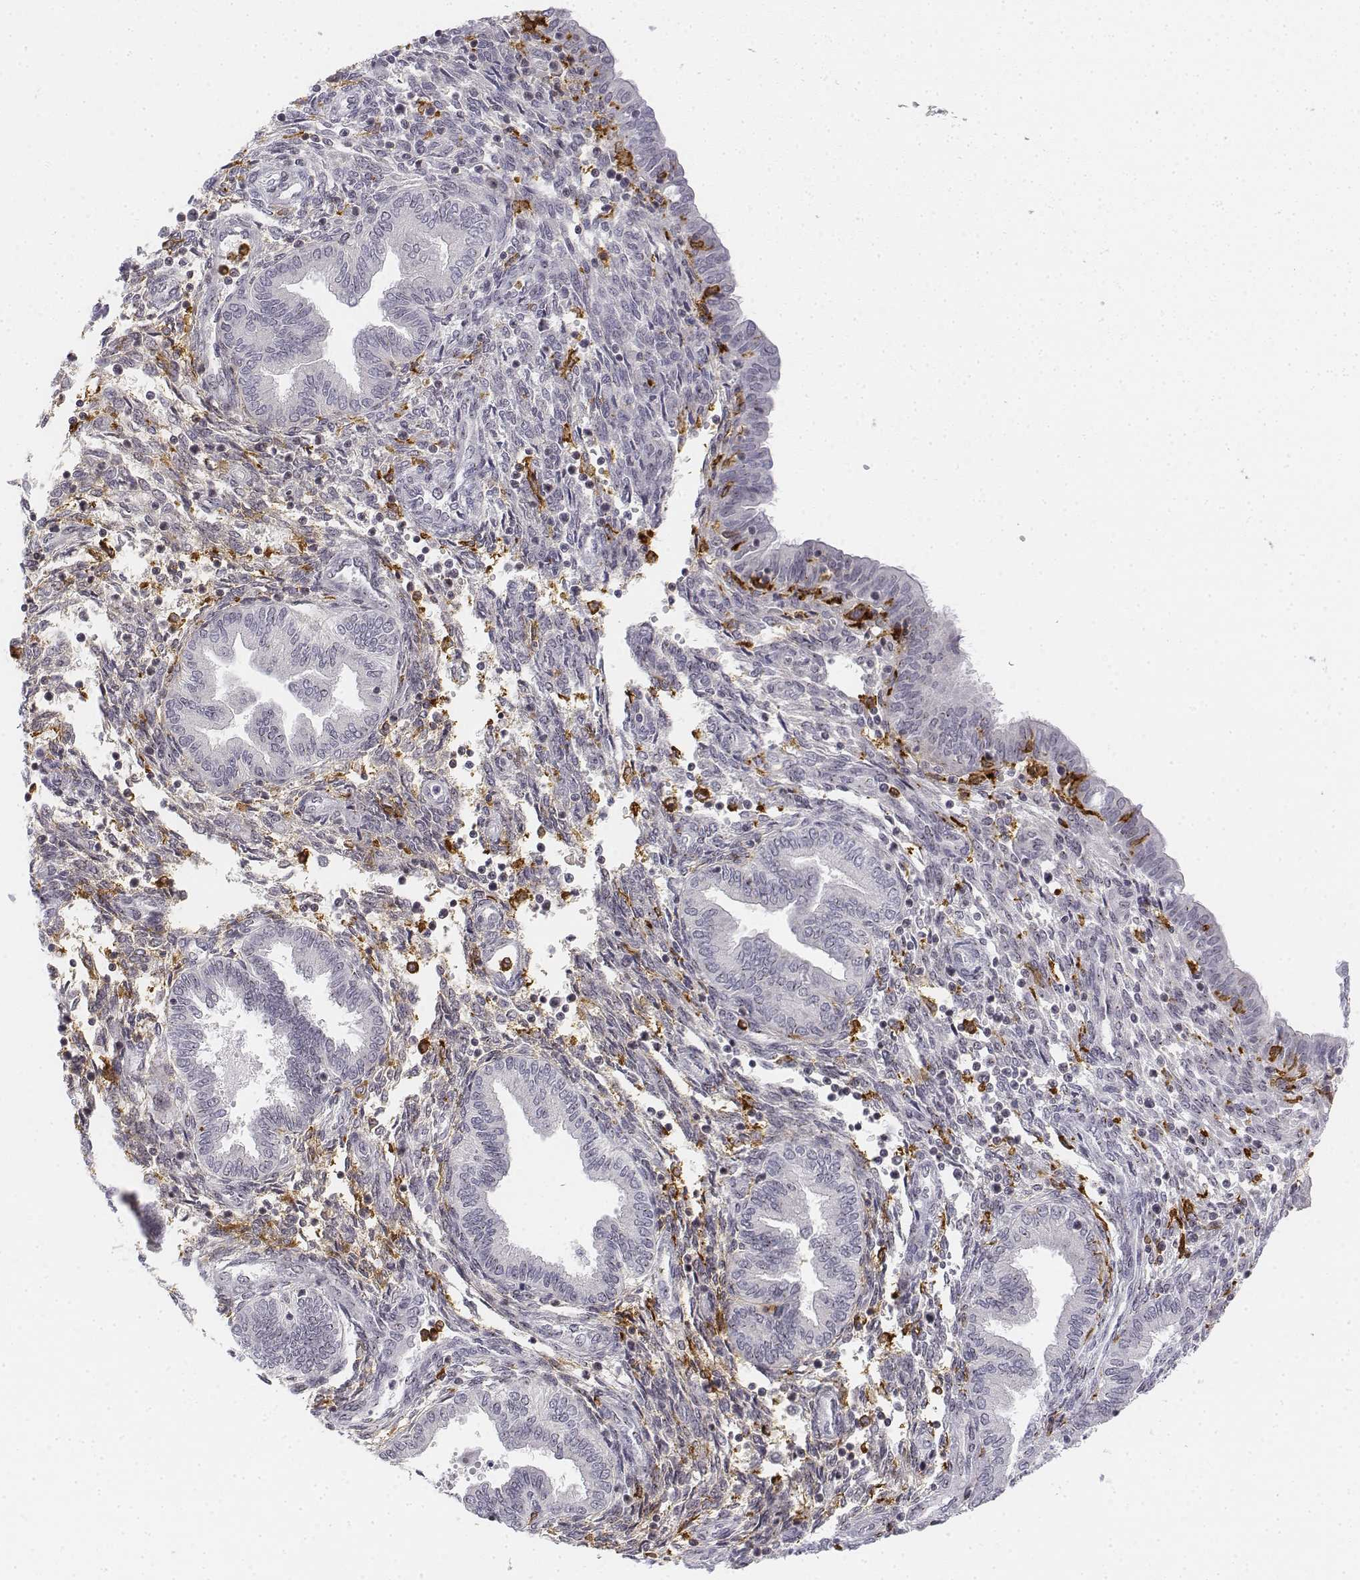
{"staining": {"intensity": "negative", "quantity": "none", "location": "none"}, "tissue": "endometrium", "cell_type": "Cells in endometrial stroma", "image_type": "normal", "snomed": [{"axis": "morphology", "description": "Normal tissue, NOS"}, {"axis": "topography", "description": "Endometrium"}], "caption": "IHC image of unremarkable human endometrium stained for a protein (brown), which reveals no expression in cells in endometrial stroma.", "gene": "CD14", "patient": {"sex": "female", "age": 42}}